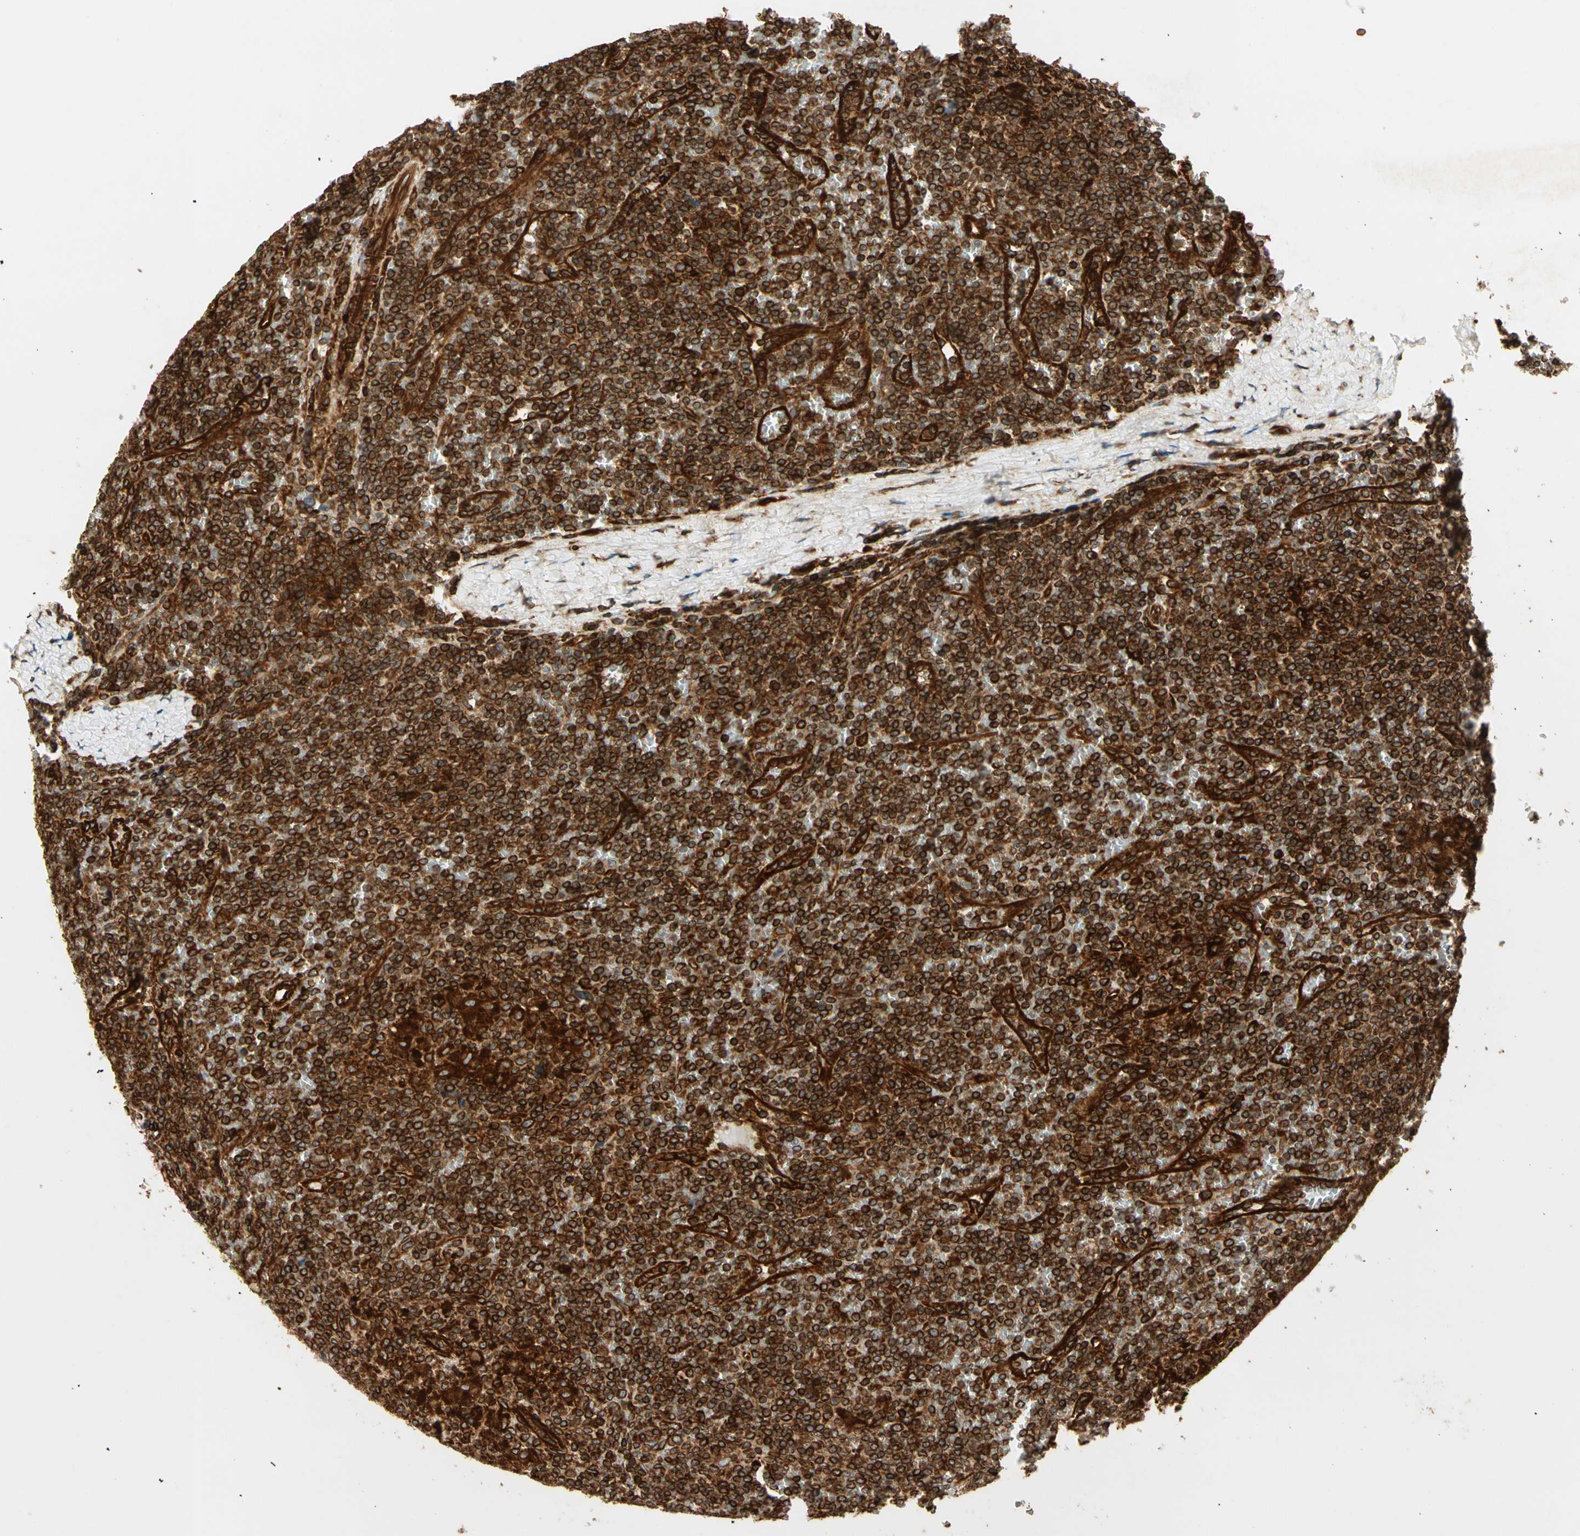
{"staining": {"intensity": "strong", "quantity": ">75%", "location": "cytoplasmic/membranous"}, "tissue": "lymphoma", "cell_type": "Tumor cells", "image_type": "cancer", "snomed": [{"axis": "morphology", "description": "Malignant lymphoma, non-Hodgkin's type, Low grade"}, {"axis": "topography", "description": "Spleen"}], "caption": "Immunohistochemistry of malignant lymphoma, non-Hodgkin's type (low-grade) demonstrates high levels of strong cytoplasmic/membranous staining in about >75% of tumor cells. The staining is performed using DAB (3,3'-diaminobenzidine) brown chromogen to label protein expression. The nuclei are counter-stained blue using hematoxylin.", "gene": "TAPBP", "patient": {"sex": "female", "age": 19}}